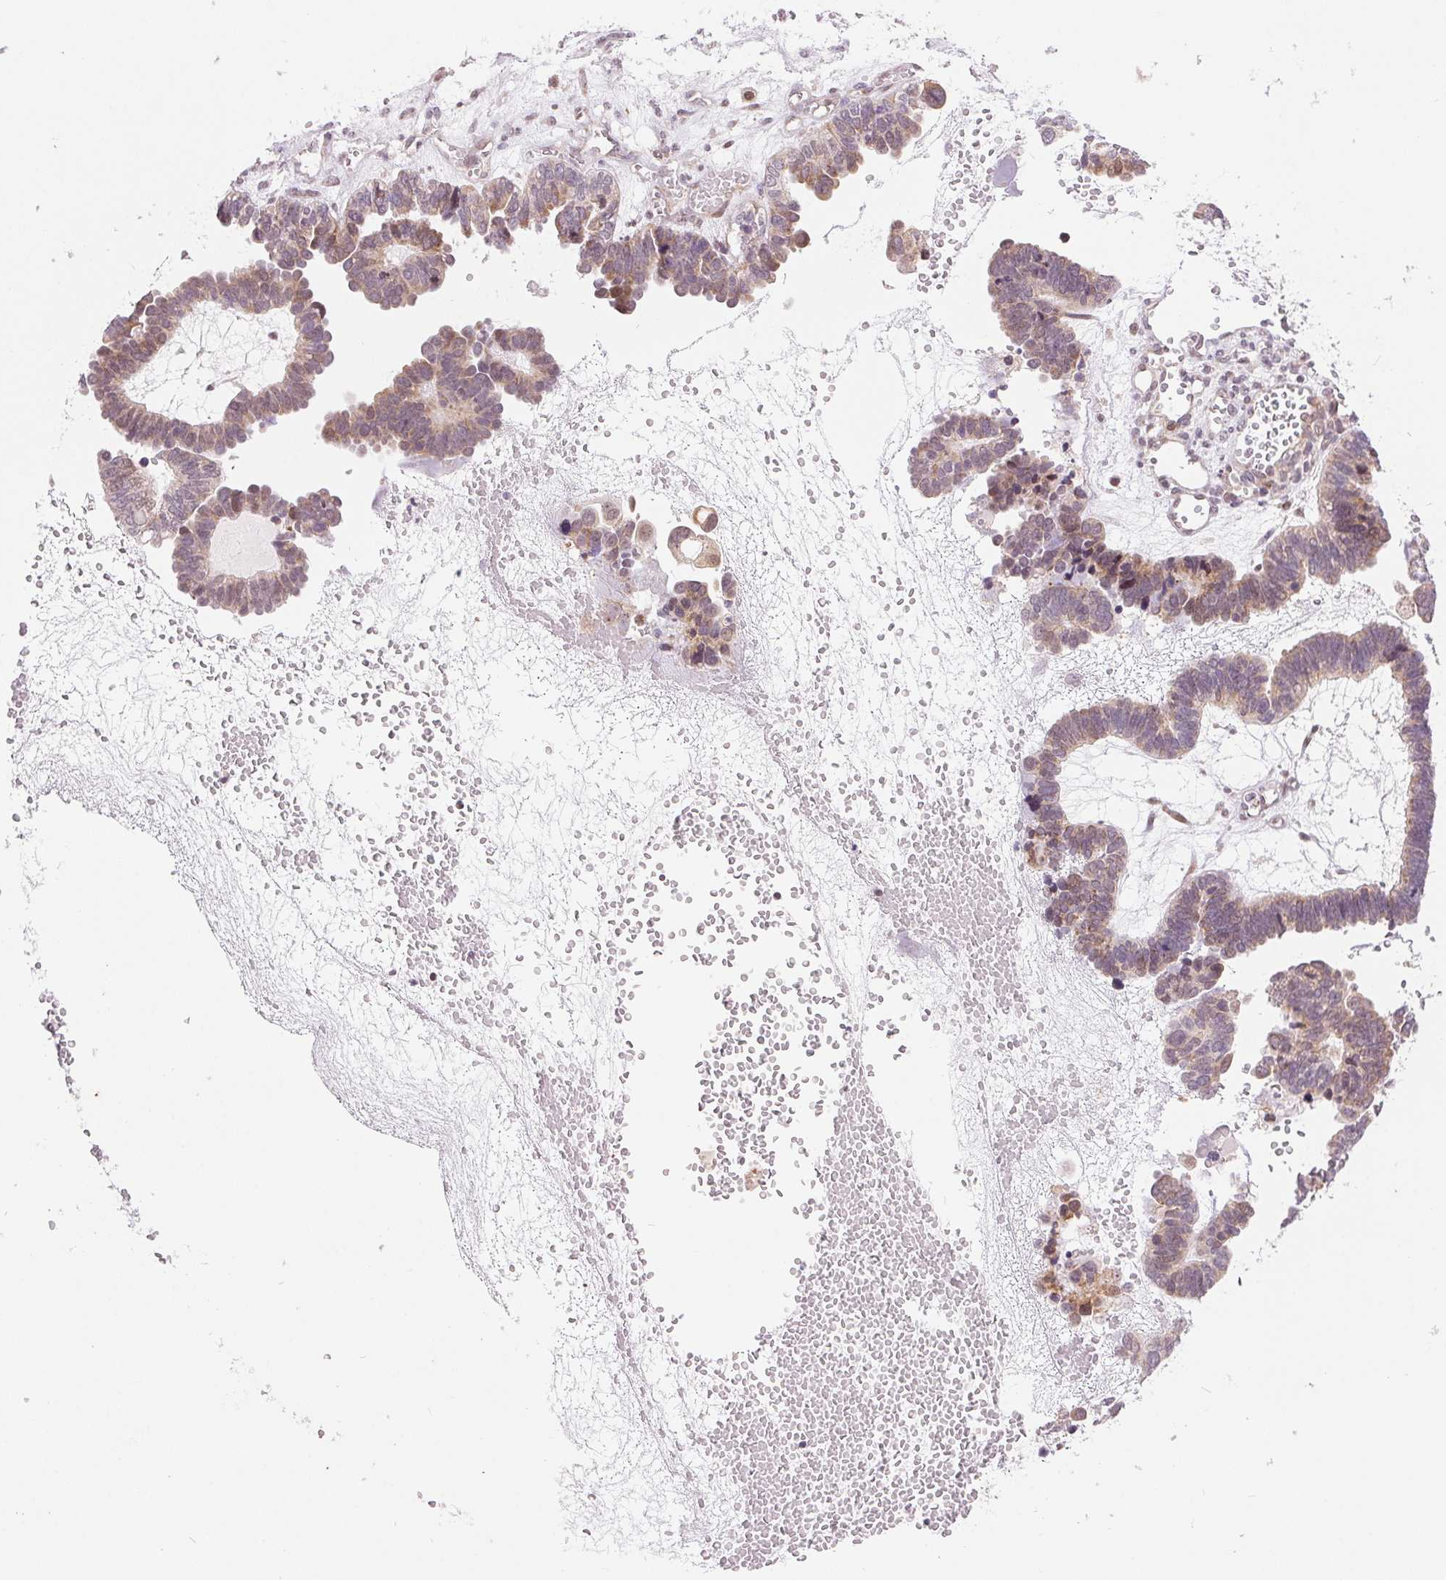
{"staining": {"intensity": "weak", "quantity": ">75%", "location": "cytoplasmic/membranous"}, "tissue": "ovarian cancer", "cell_type": "Tumor cells", "image_type": "cancer", "snomed": [{"axis": "morphology", "description": "Cystadenocarcinoma, serous, NOS"}, {"axis": "topography", "description": "Ovary"}], "caption": "Human ovarian serous cystadenocarcinoma stained for a protein (brown) demonstrates weak cytoplasmic/membranous positive staining in about >75% of tumor cells.", "gene": "ARHGAP32", "patient": {"sex": "female", "age": 51}}